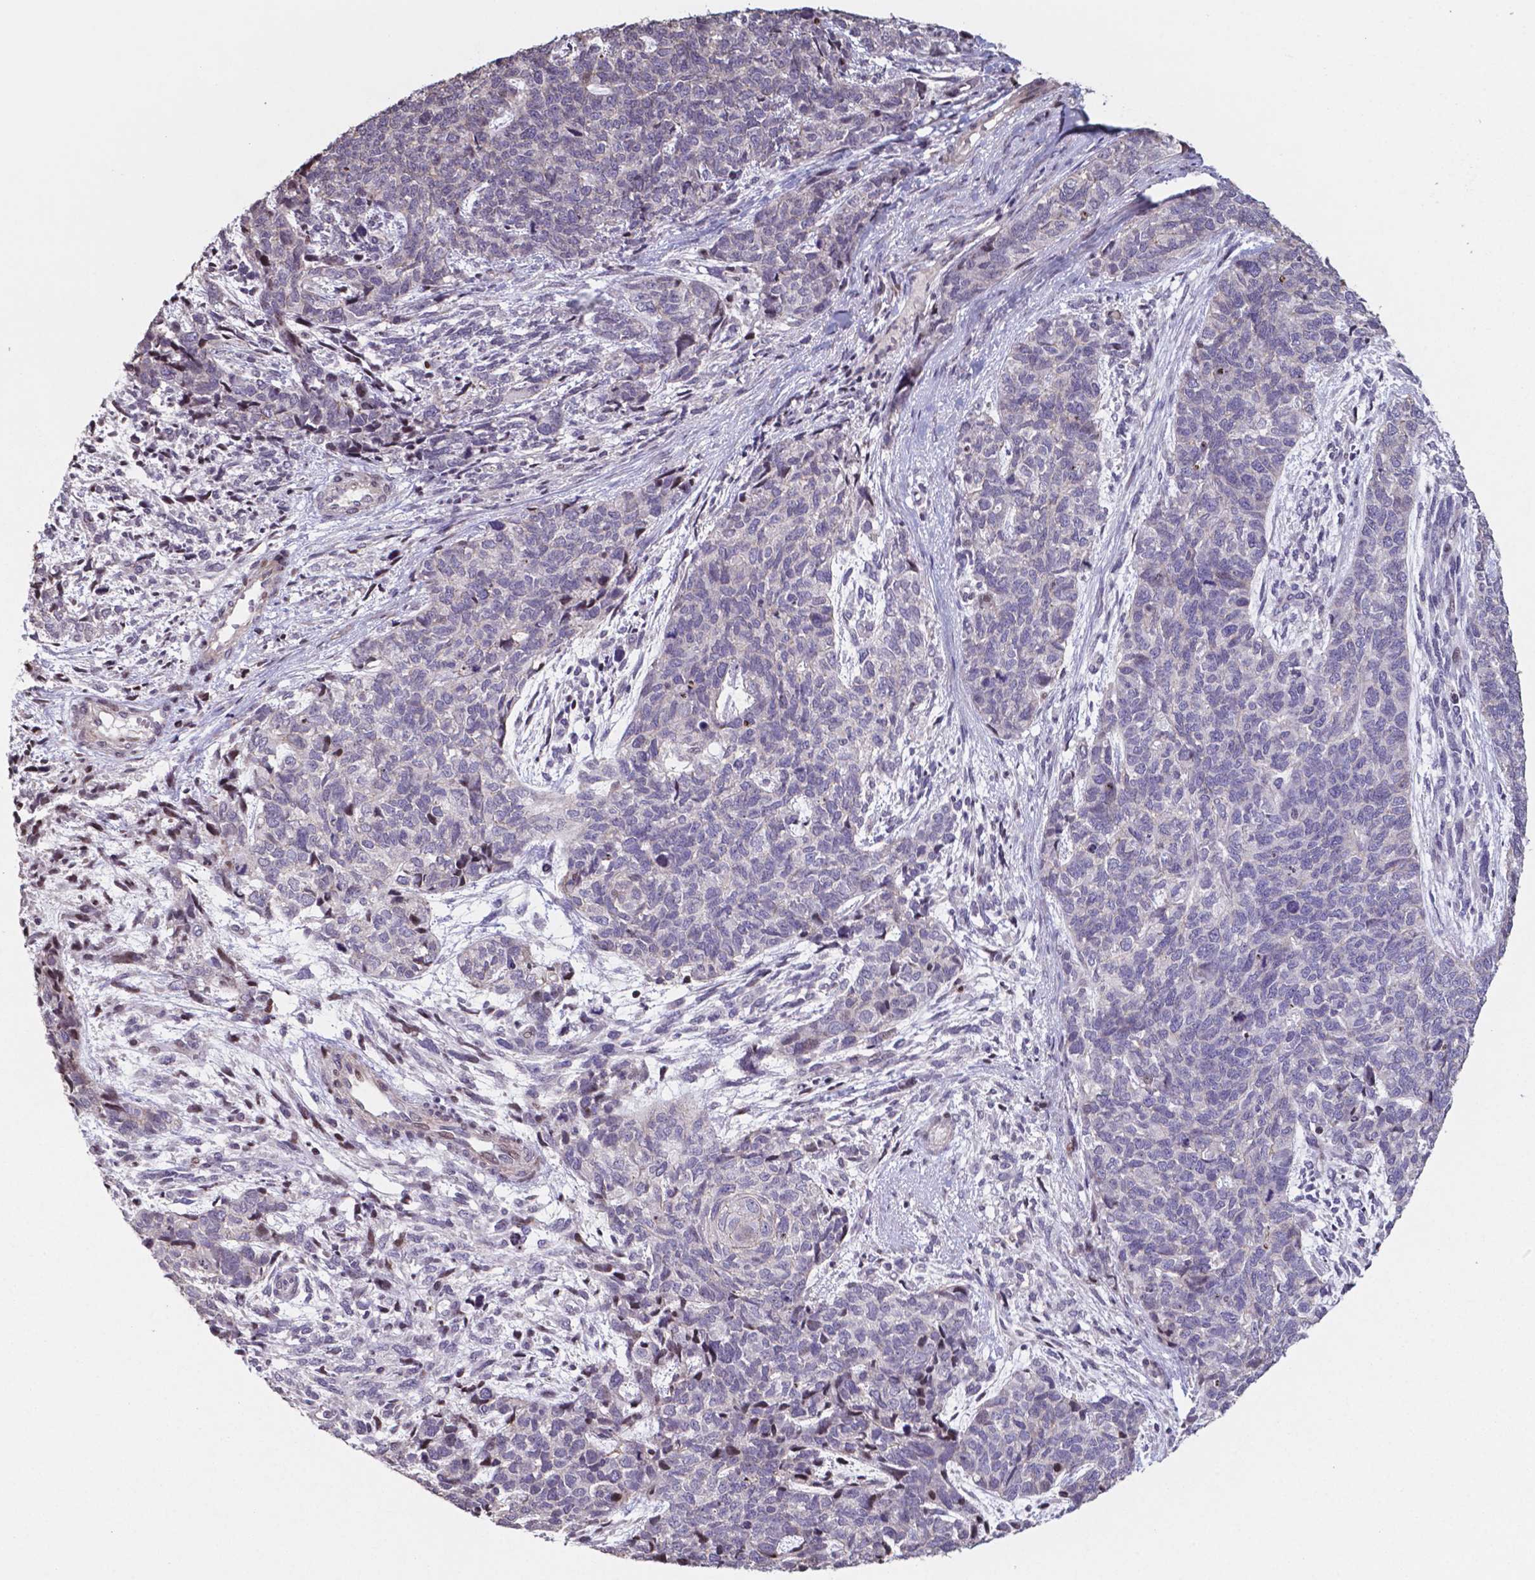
{"staining": {"intensity": "negative", "quantity": "none", "location": "none"}, "tissue": "cervical cancer", "cell_type": "Tumor cells", "image_type": "cancer", "snomed": [{"axis": "morphology", "description": "Squamous cell carcinoma, NOS"}, {"axis": "topography", "description": "Cervix"}], "caption": "Tumor cells show no significant protein staining in squamous cell carcinoma (cervical).", "gene": "MLC1", "patient": {"sex": "female", "age": 63}}